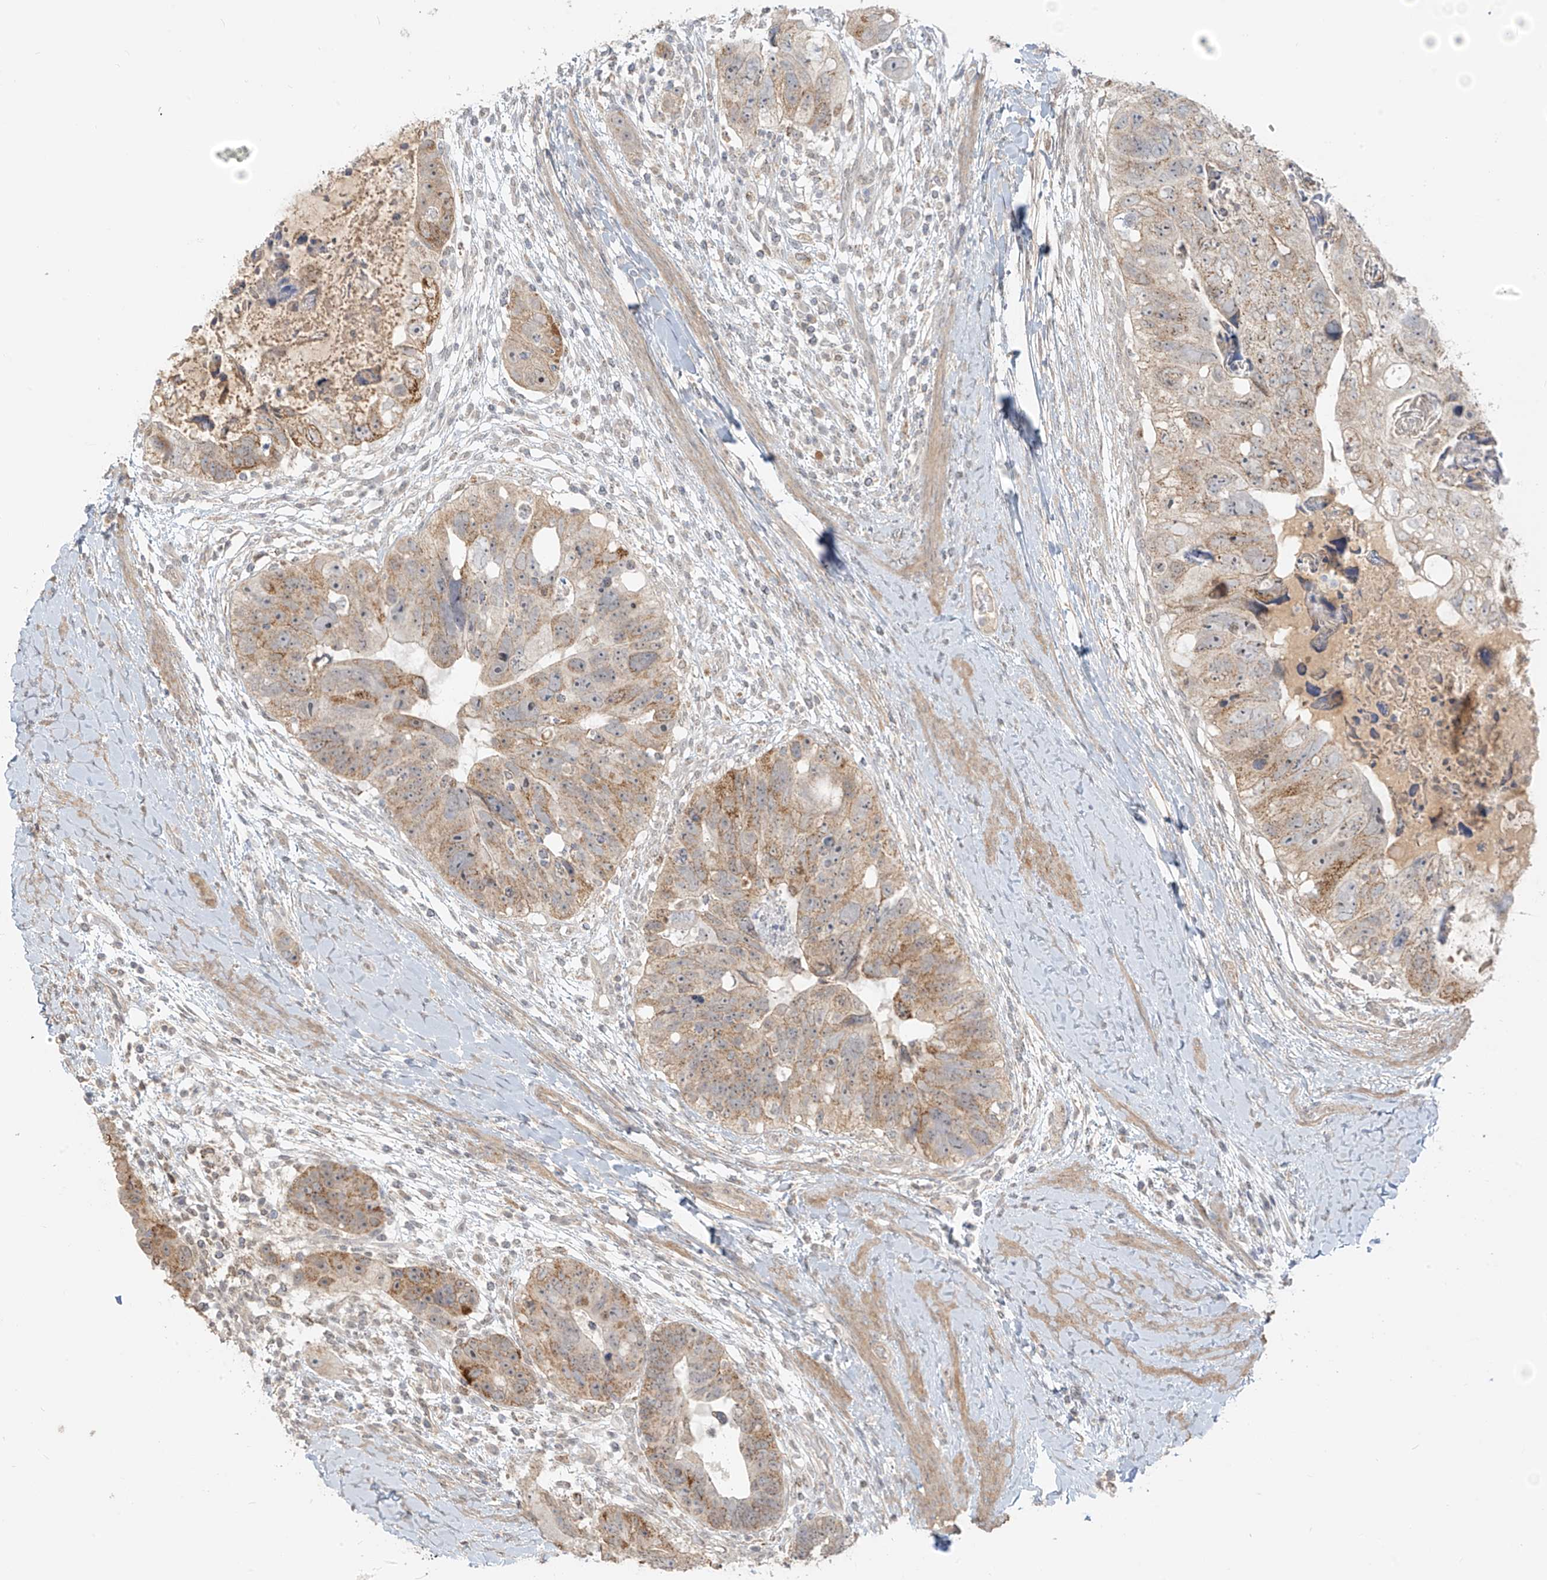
{"staining": {"intensity": "moderate", "quantity": "<25%", "location": "cytoplasmic/membranous"}, "tissue": "colorectal cancer", "cell_type": "Tumor cells", "image_type": "cancer", "snomed": [{"axis": "morphology", "description": "Adenocarcinoma, NOS"}, {"axis": "topography", "description": "Rectum"}], "caption": "An immunohistochemistry (IHC) histopathology image of tumor tissue is shown. Protein staining in brown labels moderate cytoplasmic/membranous positivity in colorectal cancer within tumor cells. (DAB (3,3'-diaminobenzidine) = brown stain, brightfield microscopy at high magnification).", "gene": "ABCD1", "patient": {"sex": "male", "age": 59}}